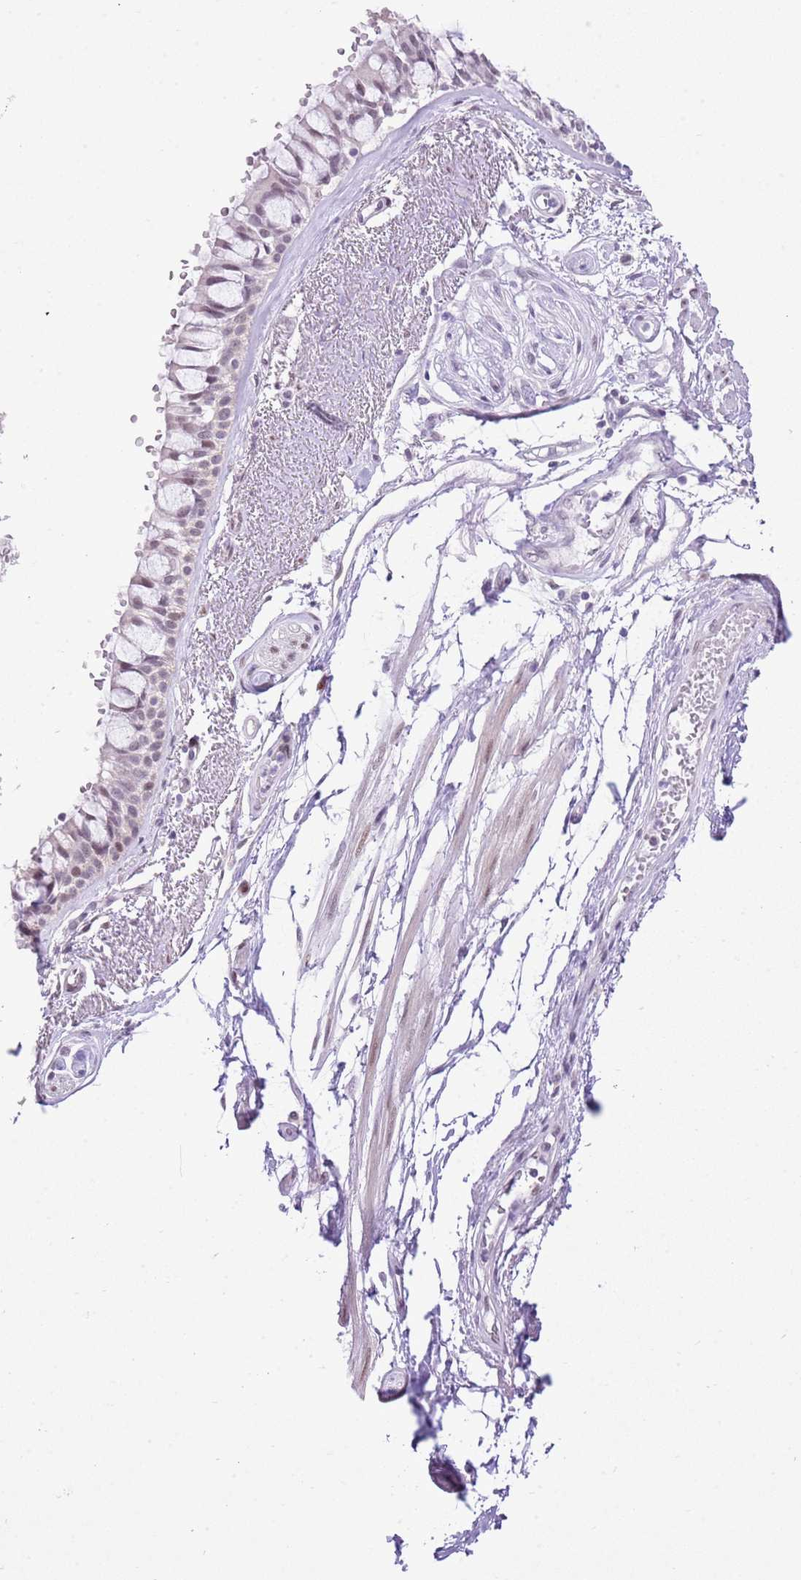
{"staining": {"intensity": "moderate", "quantity": "25%-75%", "location": "nuclear"}, "tissue": "bronchus", "cell_type": "Respiratory epithelial cells", "image_type": "normal", "snomed": [{"axis": "morphology", "description": "Normal tissue, NOS"}, {"axis": "topography", "description": "Bronchus"}], "caption": "Immunohistochemistry (IHC) of normal human bronchus shows medium levels of moderate nuclear expression in about 25%-75% of respiratory epithelial cells.", "gene": "NACC2", "patient": {"sex": "male", "age": 66}}